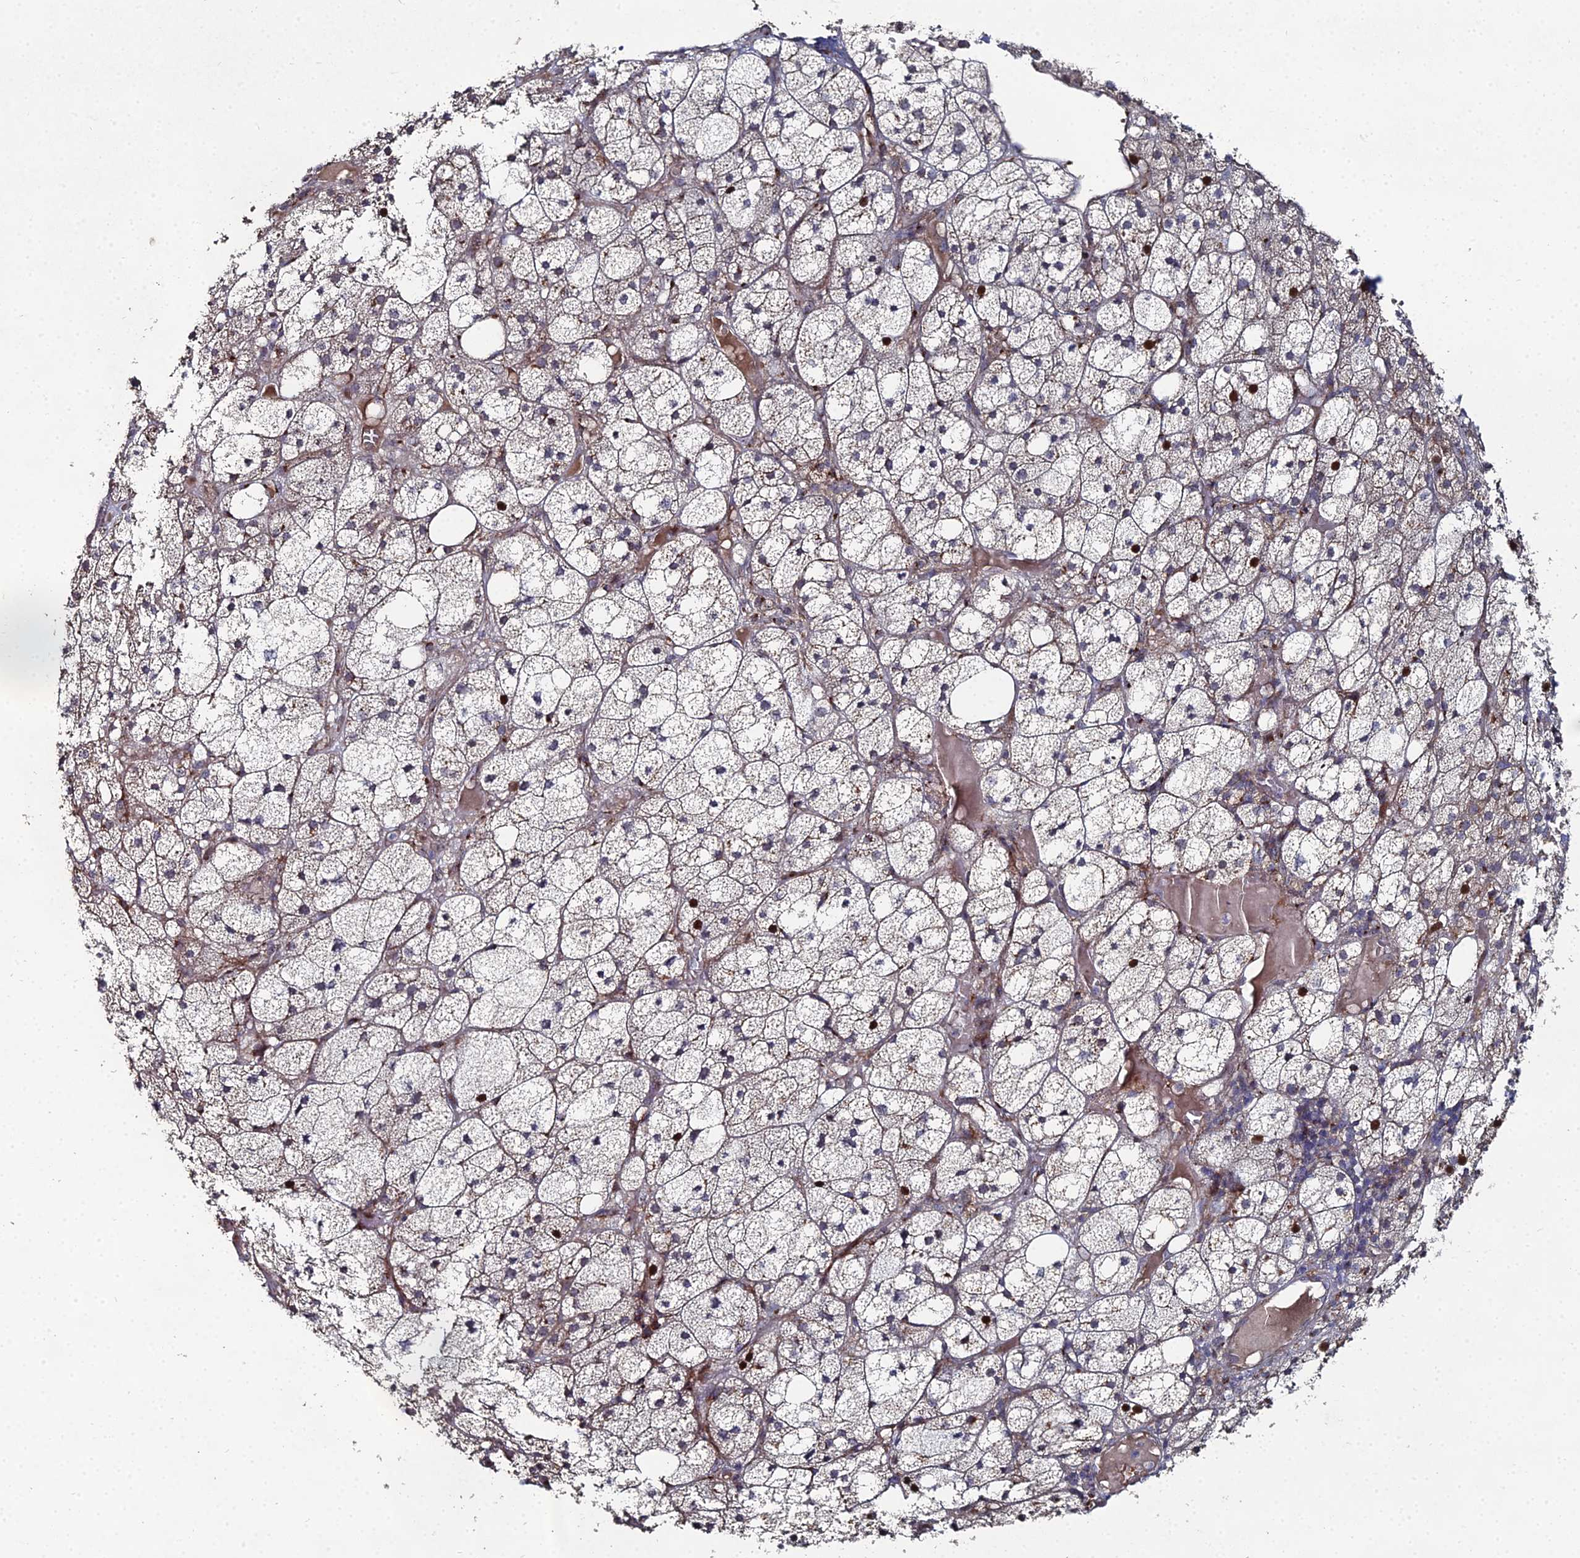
{"staining": {"intensity": "strong", "quantity": "<25%", "location": "cytoplasmic/membranous,nuclear"}, "tissue": "adrenal gland", "cell_type": "Glandular cells", "image_type": "normal", "snomed": [{"axis": "morphology", "description": "Normal tissue, NOS"}, {"axis": "topography", "description": "Adrenal gland"}], "caption": "Brown immunohistochemical staining in normal human adrenal gland displays strong cytoplasmic/membranous,nuclear expression in approximately <25% of glandular cells.", "gene": "SGMS1", "patient": {"sex": "female", "age": 61}}